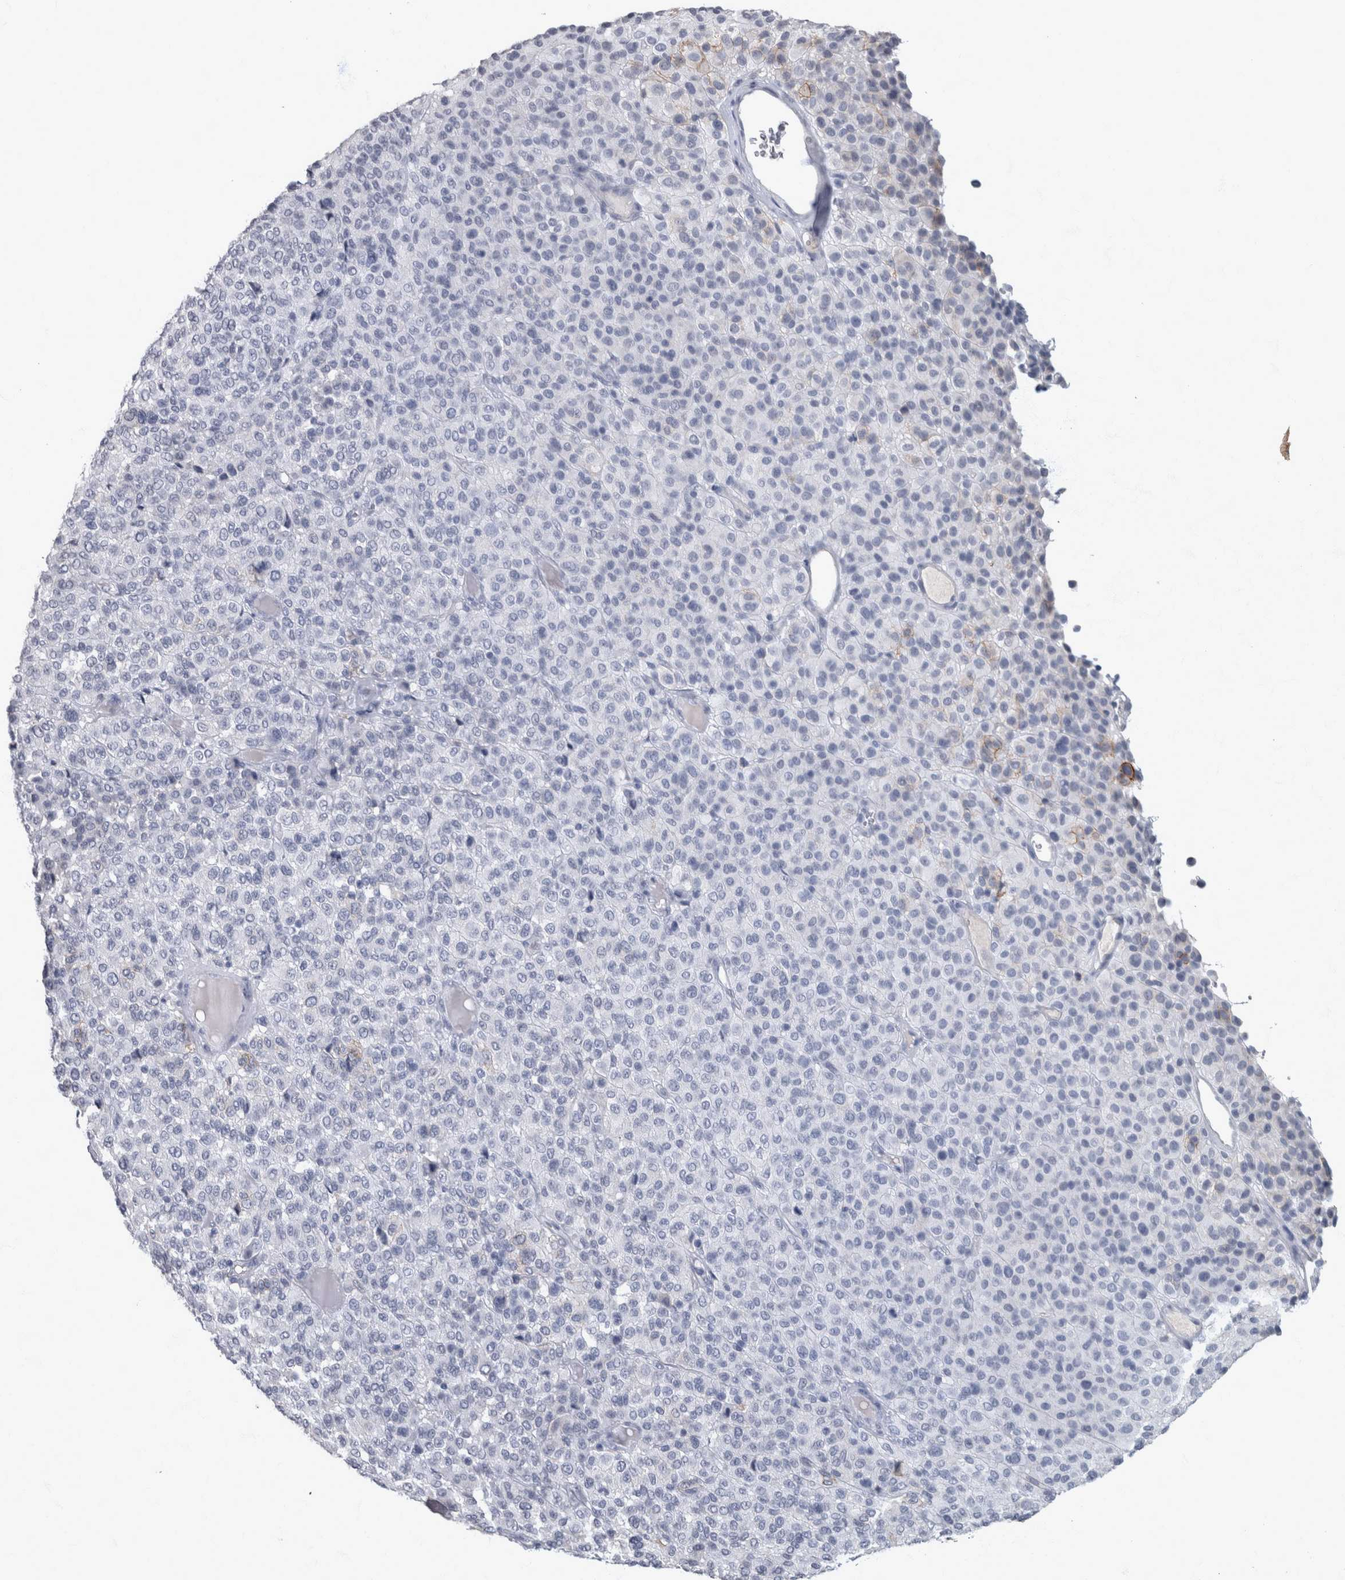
{"staining": {"intensity": "negative", "quantity": "none", "location": "none"}, "tissue": "melanoma", "cell_type": "Tumor cells", "image_type": "cancer", "snomed": [{"axis": "morphology", "description": "Malignant melanoma, Metastatic site"}, {"axis": "topography", "description": "Pancreas"}], "caption": "Immunohistochemical staining of human malignant melanoma (metastatic site) reveals no significant staining in tumor cells.", "gene": "DSG2", "patient": {"sex": "female", "age": 30}}